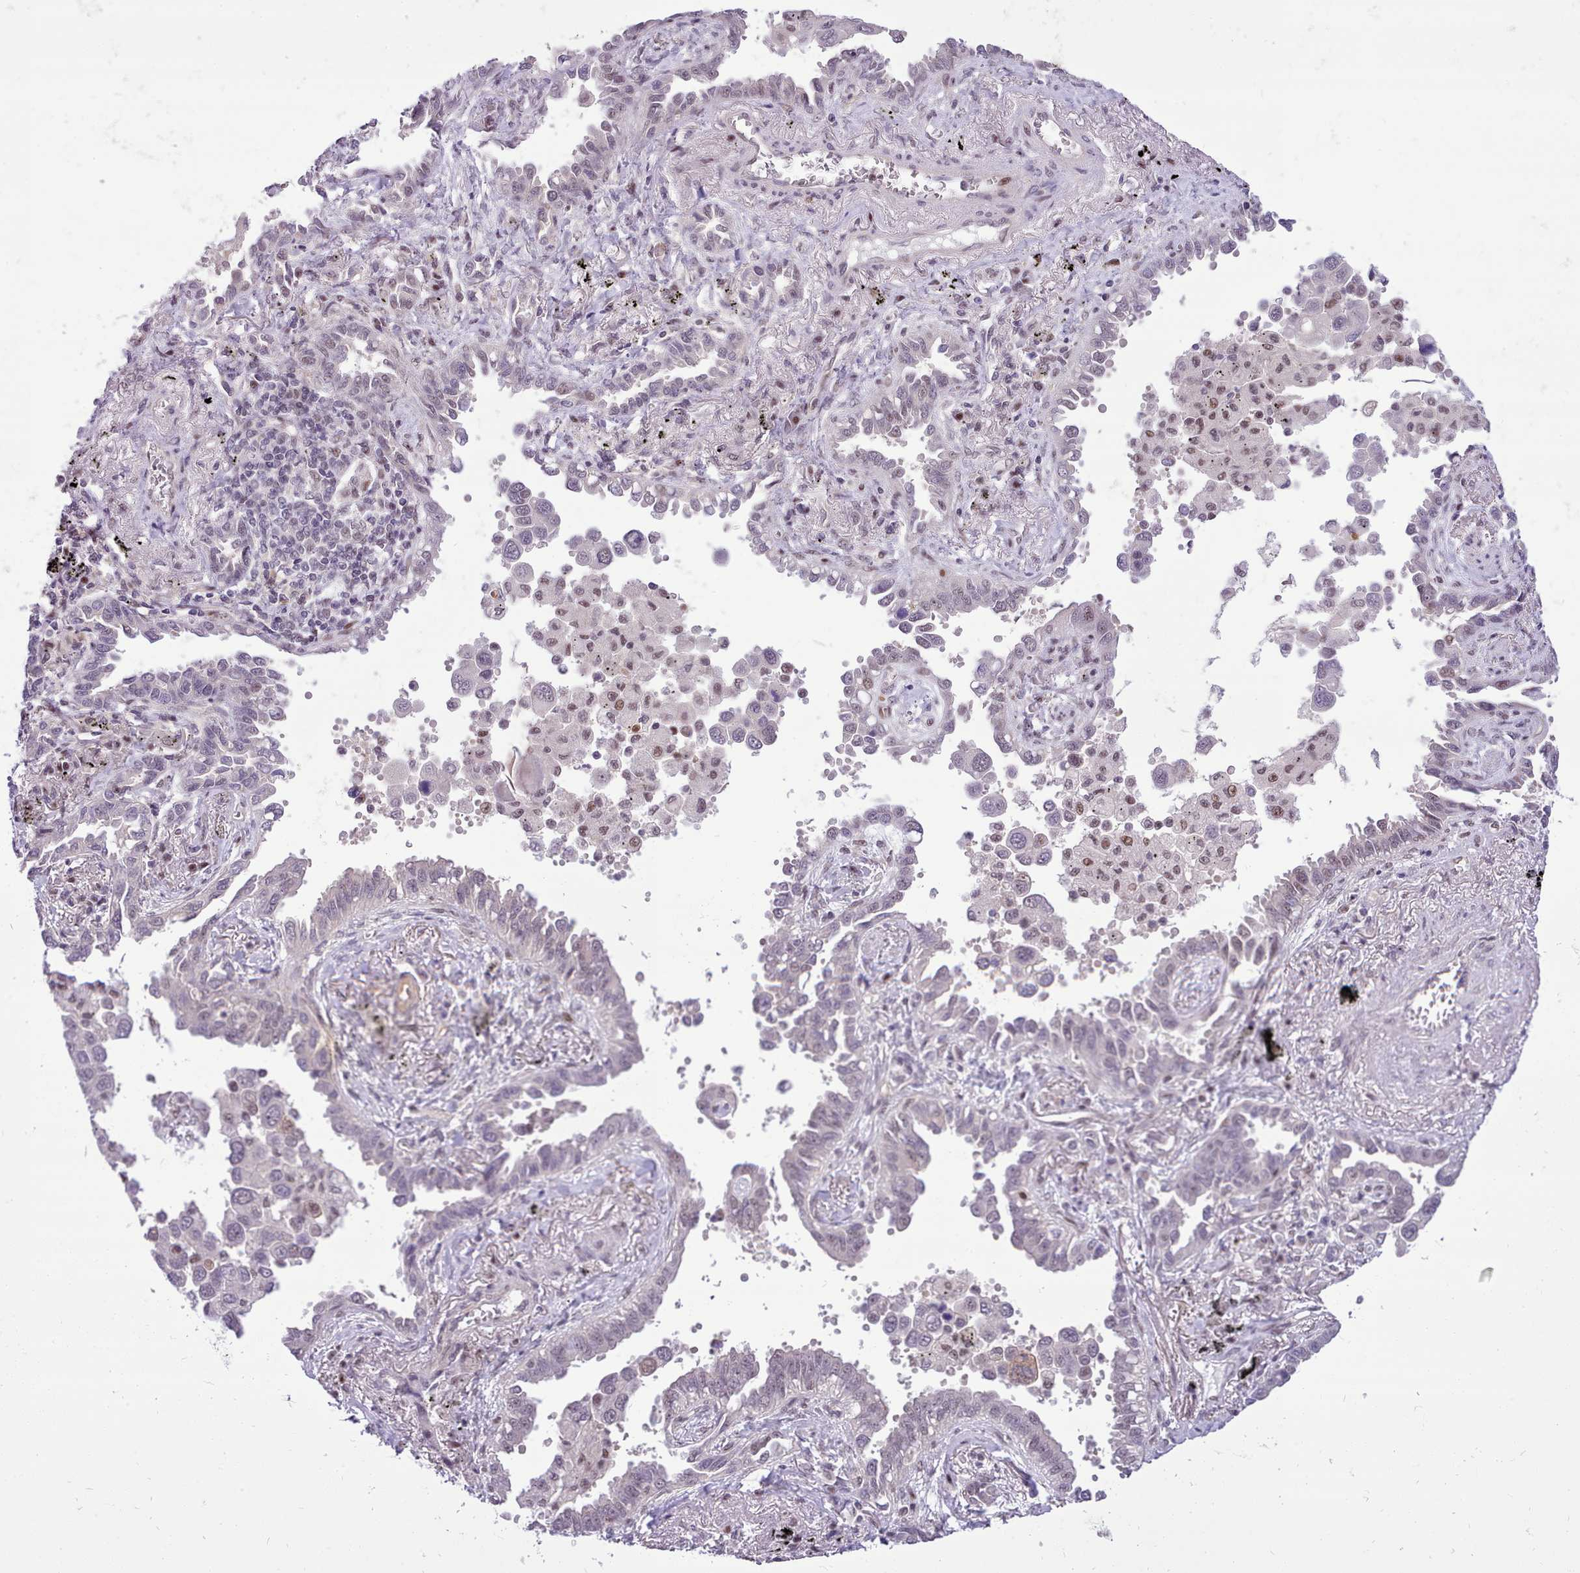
{"staining": {"intensity": "negative", "quantity": "none", "location": "none"}, "tissue": "lung cancer", "cell_type": "Tumor cells", "image_type": "cancer", "snomed": [{"axis": "morphology", "description": "Adenocarcinoma, NOS"}, {"axis": "topography", "description": "Lung"}], "caption": "Tumor cells are negative for protein expression in human adenocarcinoma (lung).", "gene": "HOXB7", "patient": {"sex": "male", "age": 67}}